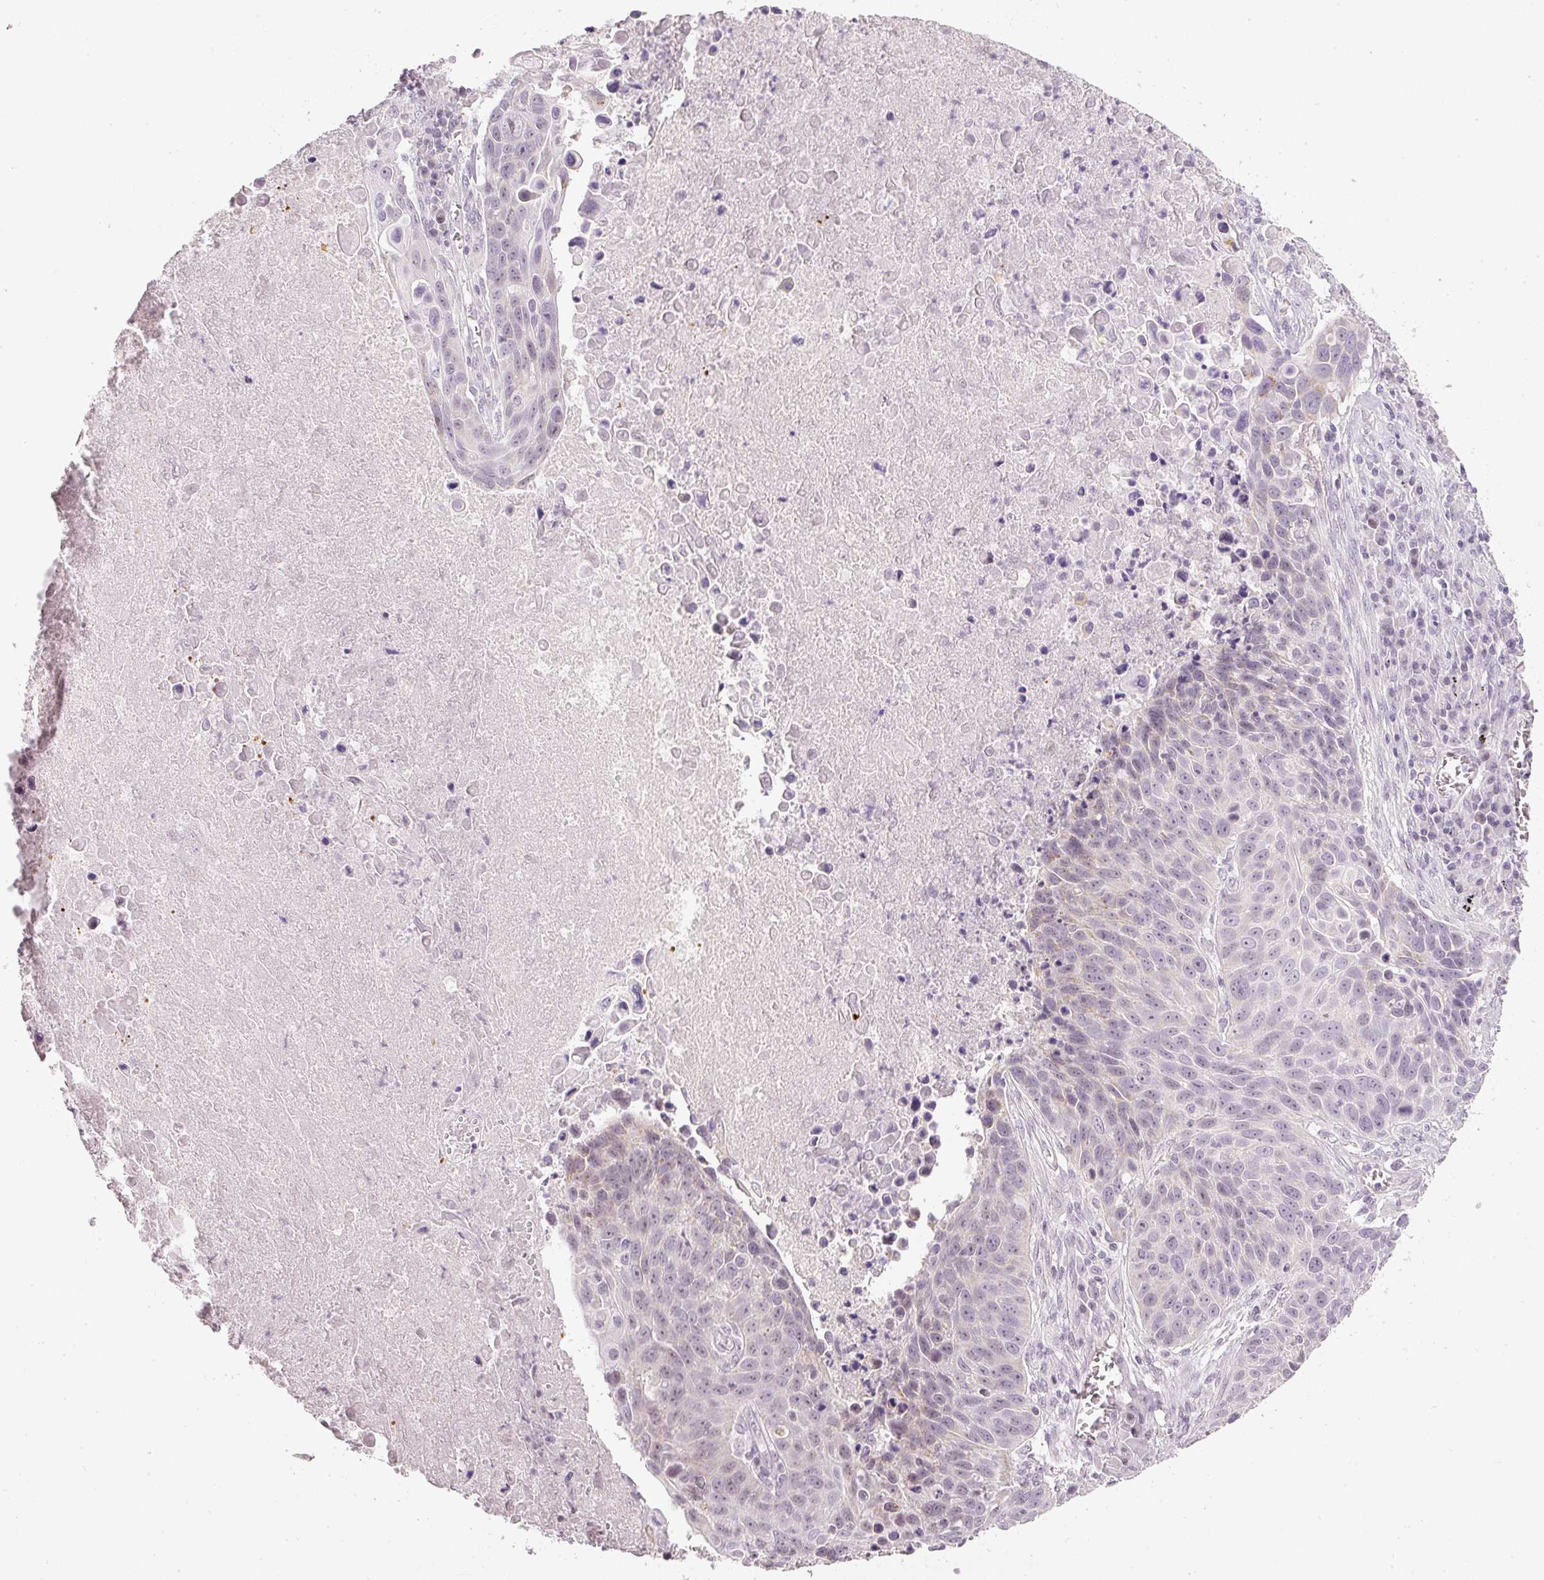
{"staining": {"intensity": "weak", "quantity": "<25%", "location": "nuclear"}, "tissue": "lung cancer", "cell_type": "Tumor cells", "image_type": "cancer", "snomed": [{"axis": "morphology", "description": "Squamous cell carcinoma, NOS"}, {"axis": "topography", "description": "Lung"}], "caption": "IHC micrograph of squamous cell carcinoma (lung) stained for a protein (brown), which displays no positivity in tumor cells. (Immunohistochemistry, brightfield microscopy, high magnification).", "gene": "NRDE2", "patient": {"sex": "male", "age": 78}}